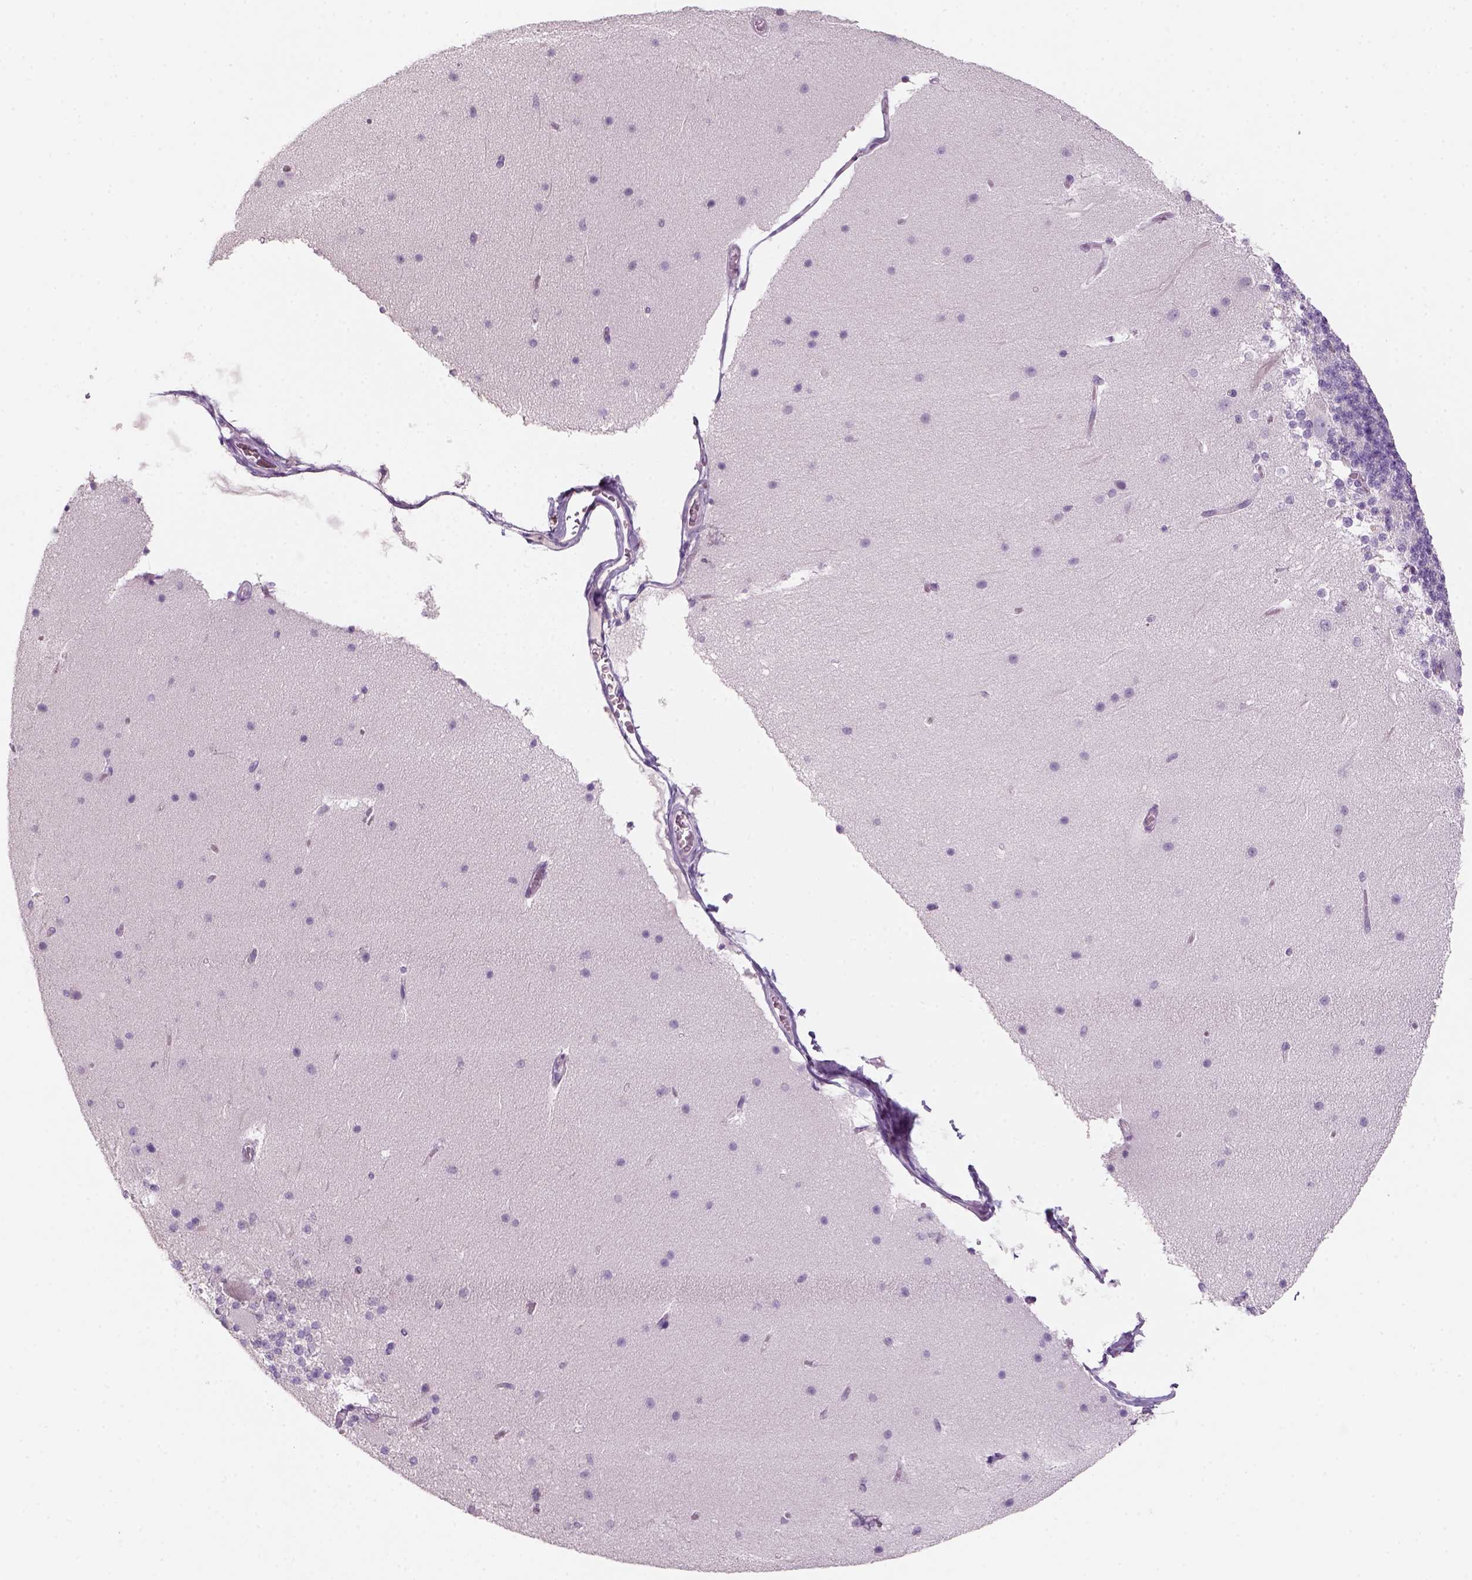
{"staining": {"intensity": "negative", "quantity": "none", "location": "none"}, "tissue": "cerebellum", "cell_type": "Cells in granular layer", "image_type": "normal", "snomed": [{"axis": "morphology", "description": "Normal tissue, NOS"}, {"axis": "topography", "description": "Cerebellum"}], "caption": "IHC micrograph of unremarkable cerebellum: cerebellum stained with DAB shows no significant protein expression in cells in granular layer.", "gene": "KRT25", "patient": {"sex": "female", "age": 19}}